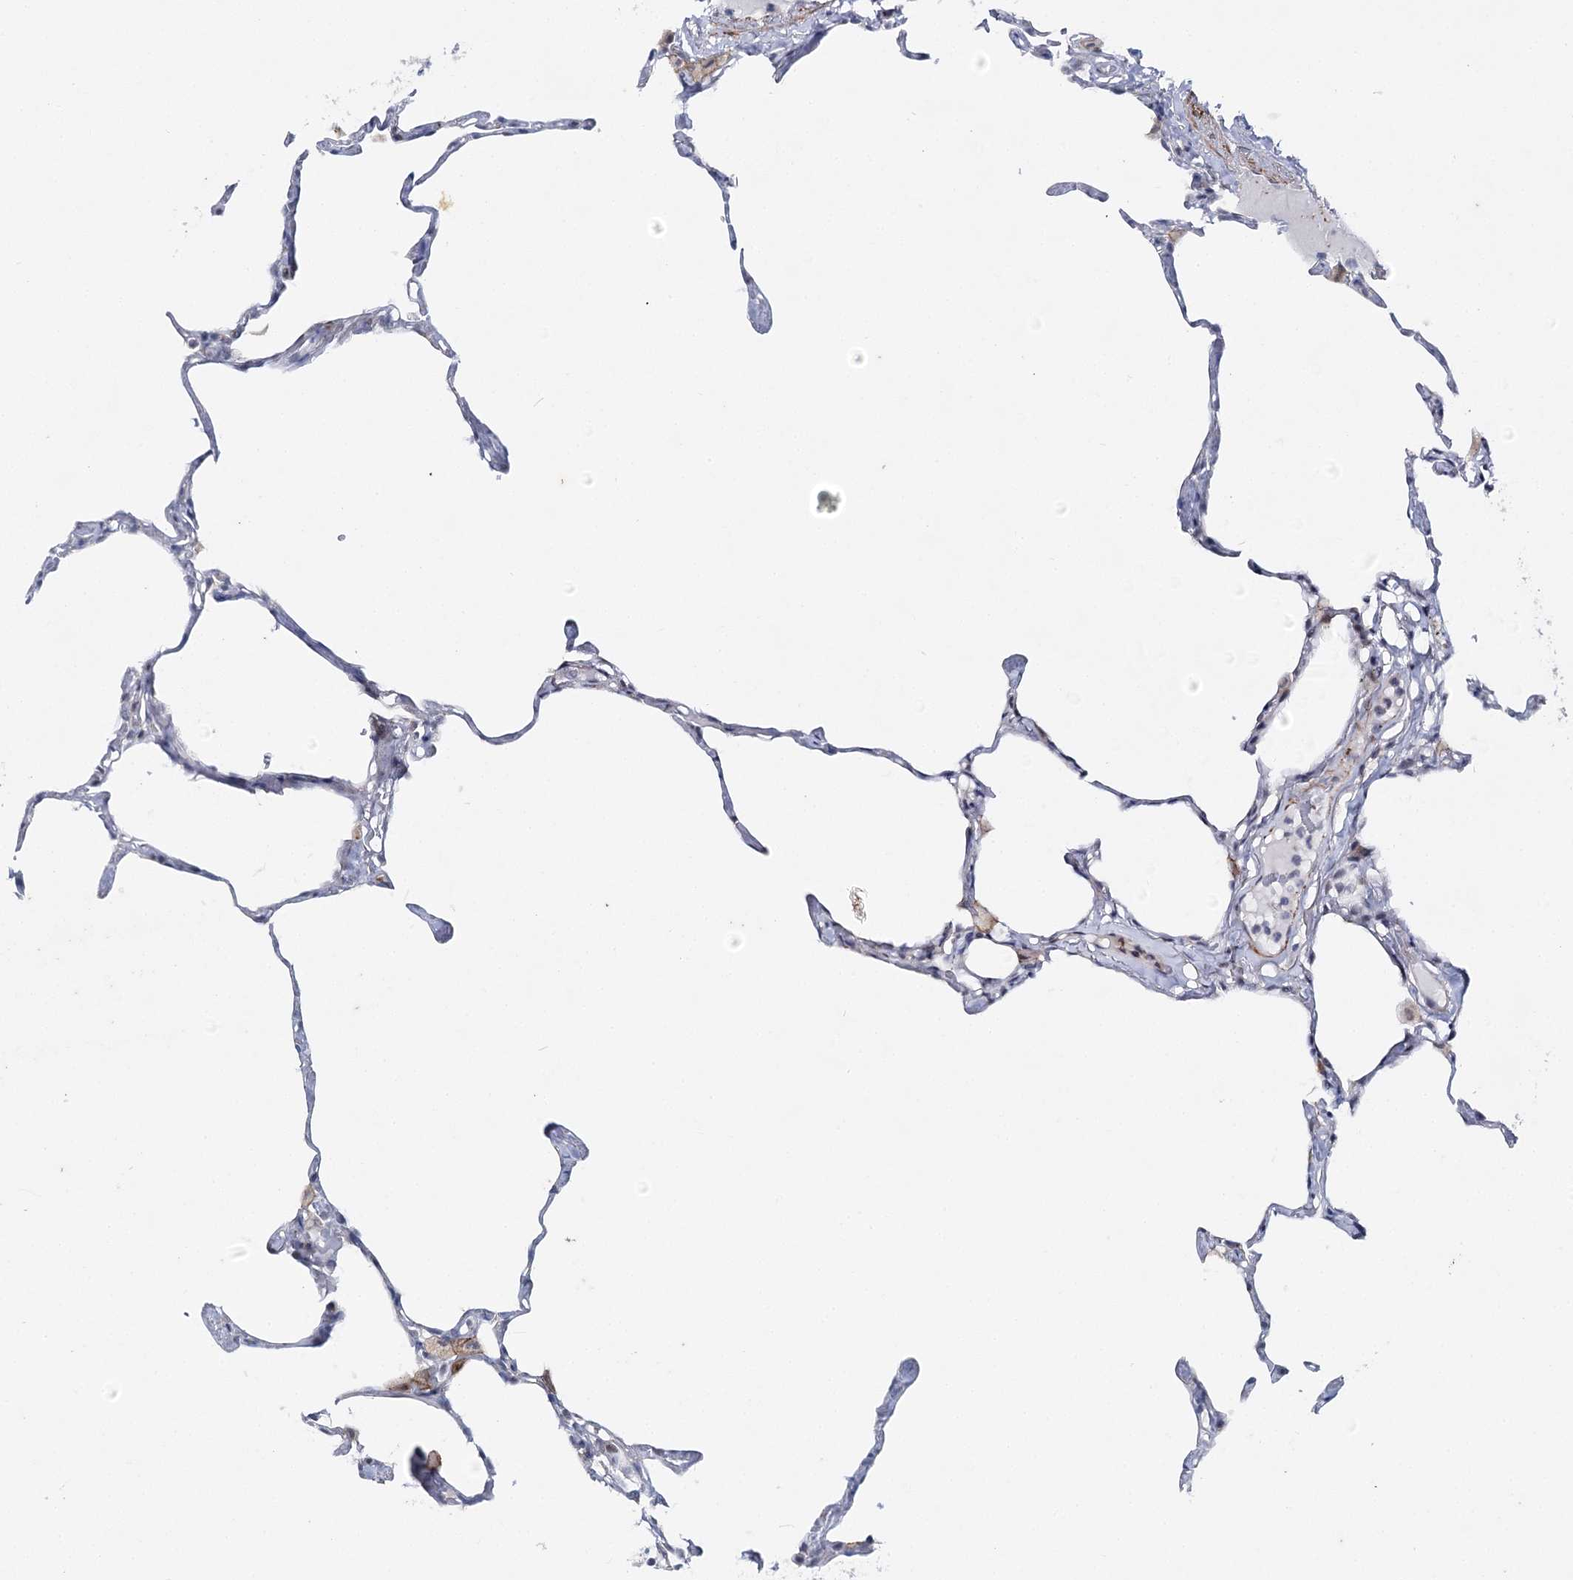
{"staining": {"intensity": "negative", "quantity": "none", "location": "none"}, "tissue": "lung", "cell_type": "Alveolar cells", "image_type": "normal", "snomed": [{"axis": "morphology", "description": "Normal tissue, NOS"}, {"axis": "topography", "description": "Lung"}], "caption": "Photomicrograph shows no significant protein positivity in alveolar cells of unremarkable lung. The staining is performed using DAB (3,3'-diaminobenzidine) brown chromogen with nuclei counter-stained in using hematoxylin.", "gene": "AGXT2", "patient": {"sex": "male", "age": 65}}